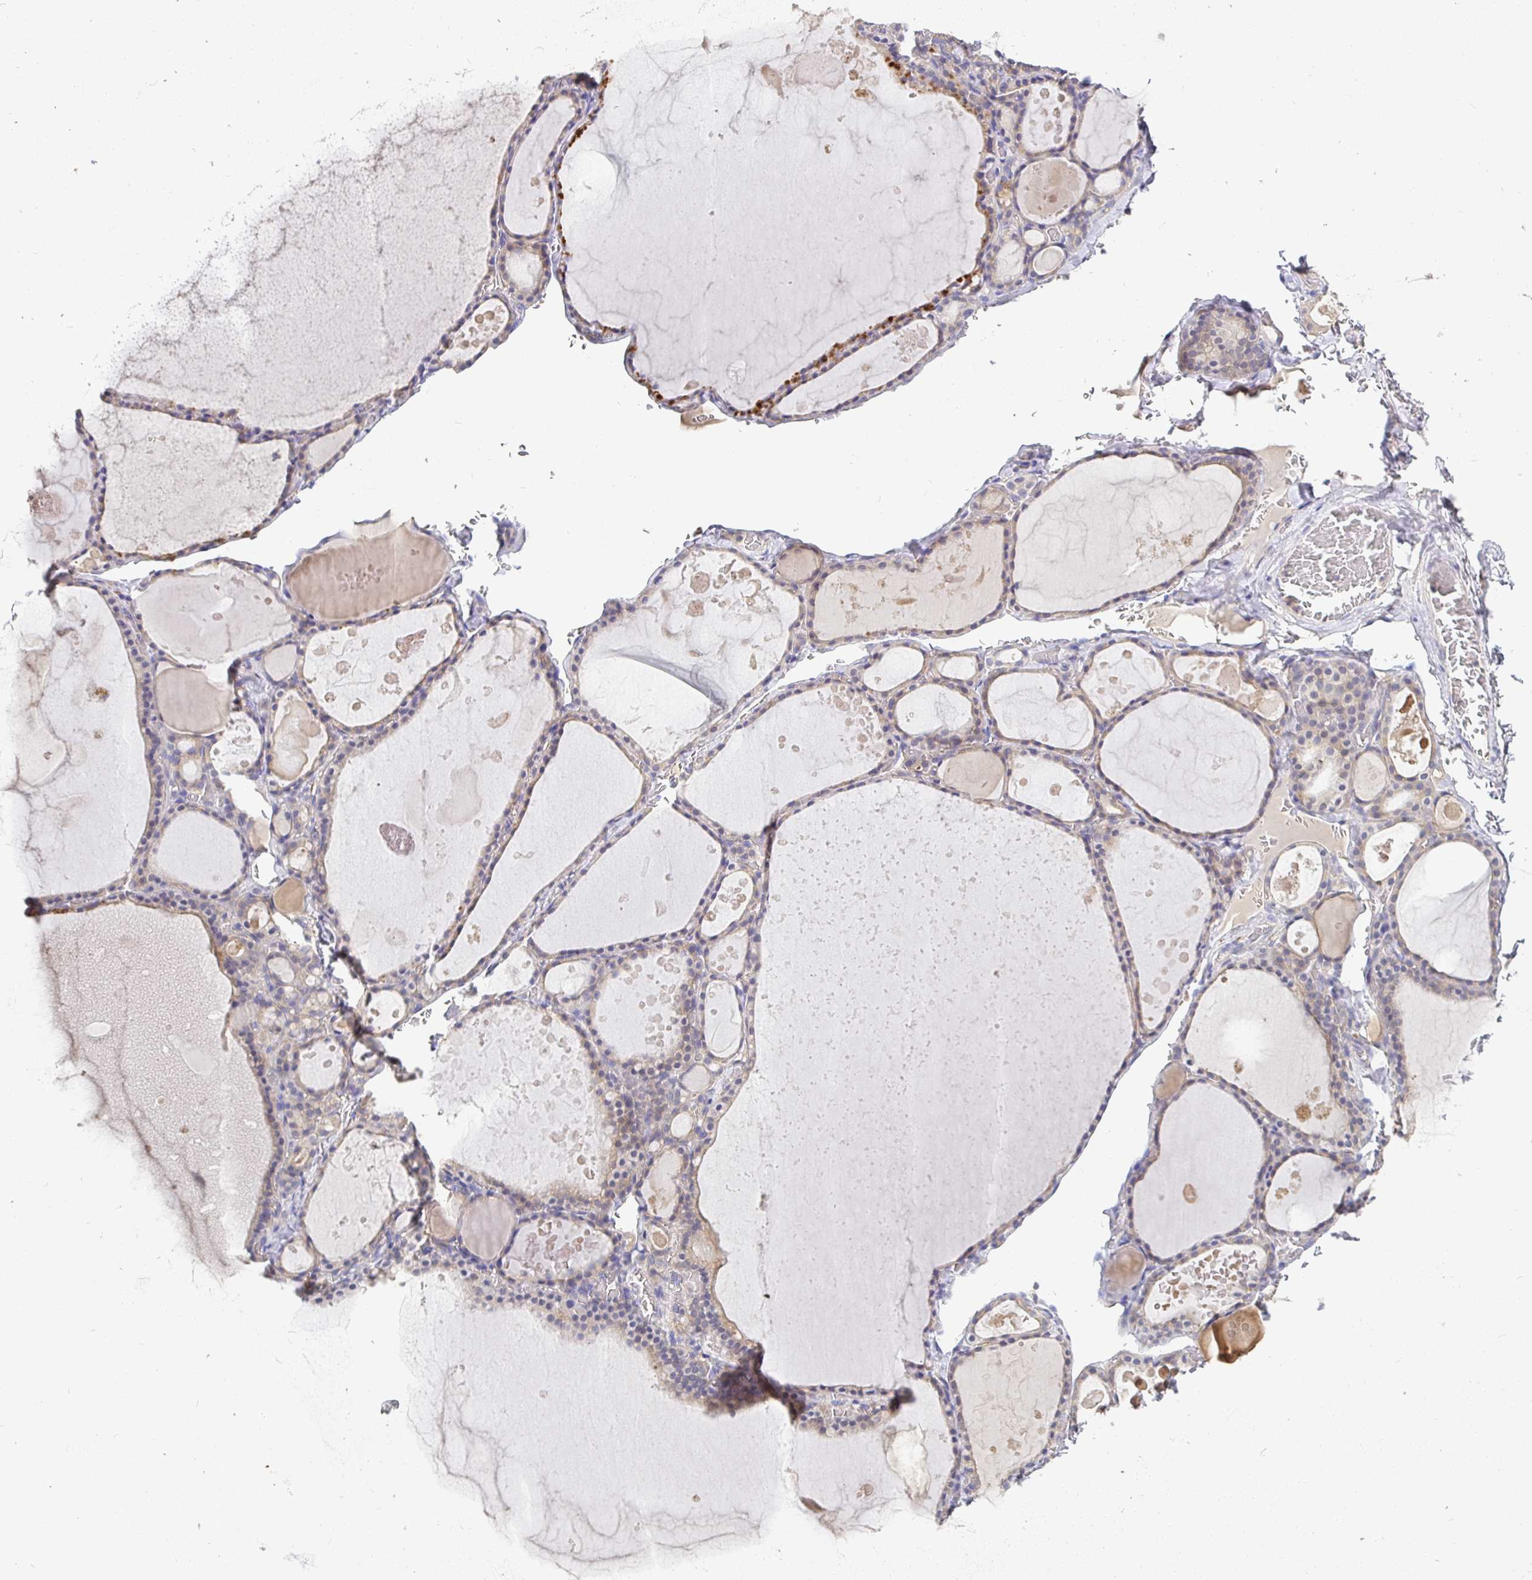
{"staining": {"intensity": "weak", "quantity": ">75%", "location": "cytoplasmic/membranous"}, "tissue": "thyroid gland", "cell_type": "Glandular cells", "image_type": "normal", "snomed": [{"axis": "morphology", "description": "Normal tissue, NOS"}, {"axis": "topography", "description": "Thyroid gland"}], "caption": "Brown immunohistochemical staining in unremarkable human thyroid gland reveals weak cytoplasmic/membranous positivity in approximately >75% of glandular cells.", "gene": "KIF21A", "patient": {"sex": "male", "age": 56}}